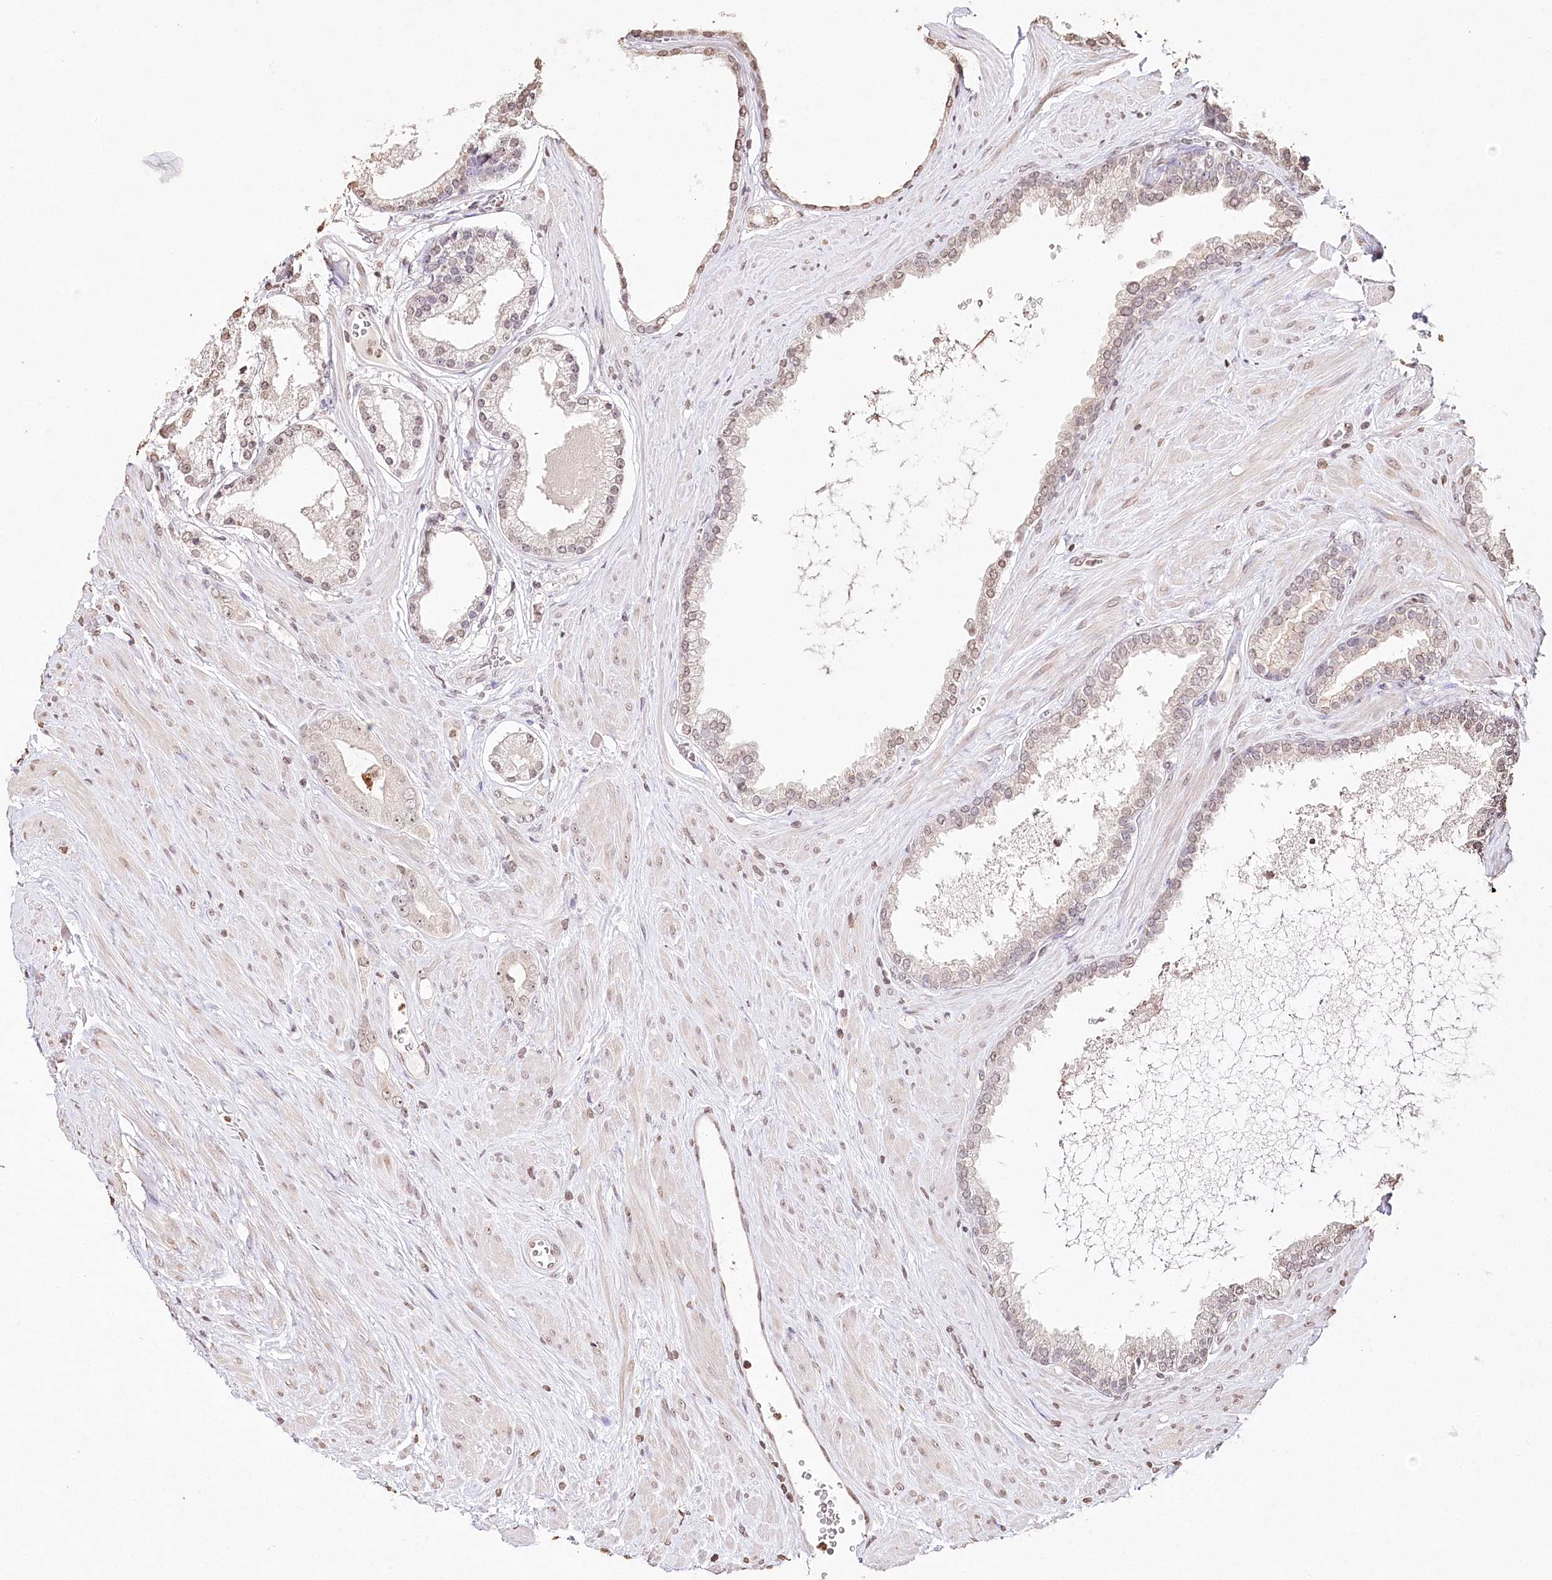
{"staining": {"intensity": "negative", "quantity": "none", "location": "none"}, "tissue": "prostate cancer", "cell_type": "Tumor cells", "image_type": "cancer", "snomed": [{"axis": "morphology", "description": "Adenocarcinoma, Low grade"}, {"axis": "topography", "description": "Prostate"}], "caption": "There is no significant positivity in tumor cells of adenocarcinoma (low-grade) (prostate).", "gene": "DMXL1", "patient": {"sex": "male", "age": 62}}